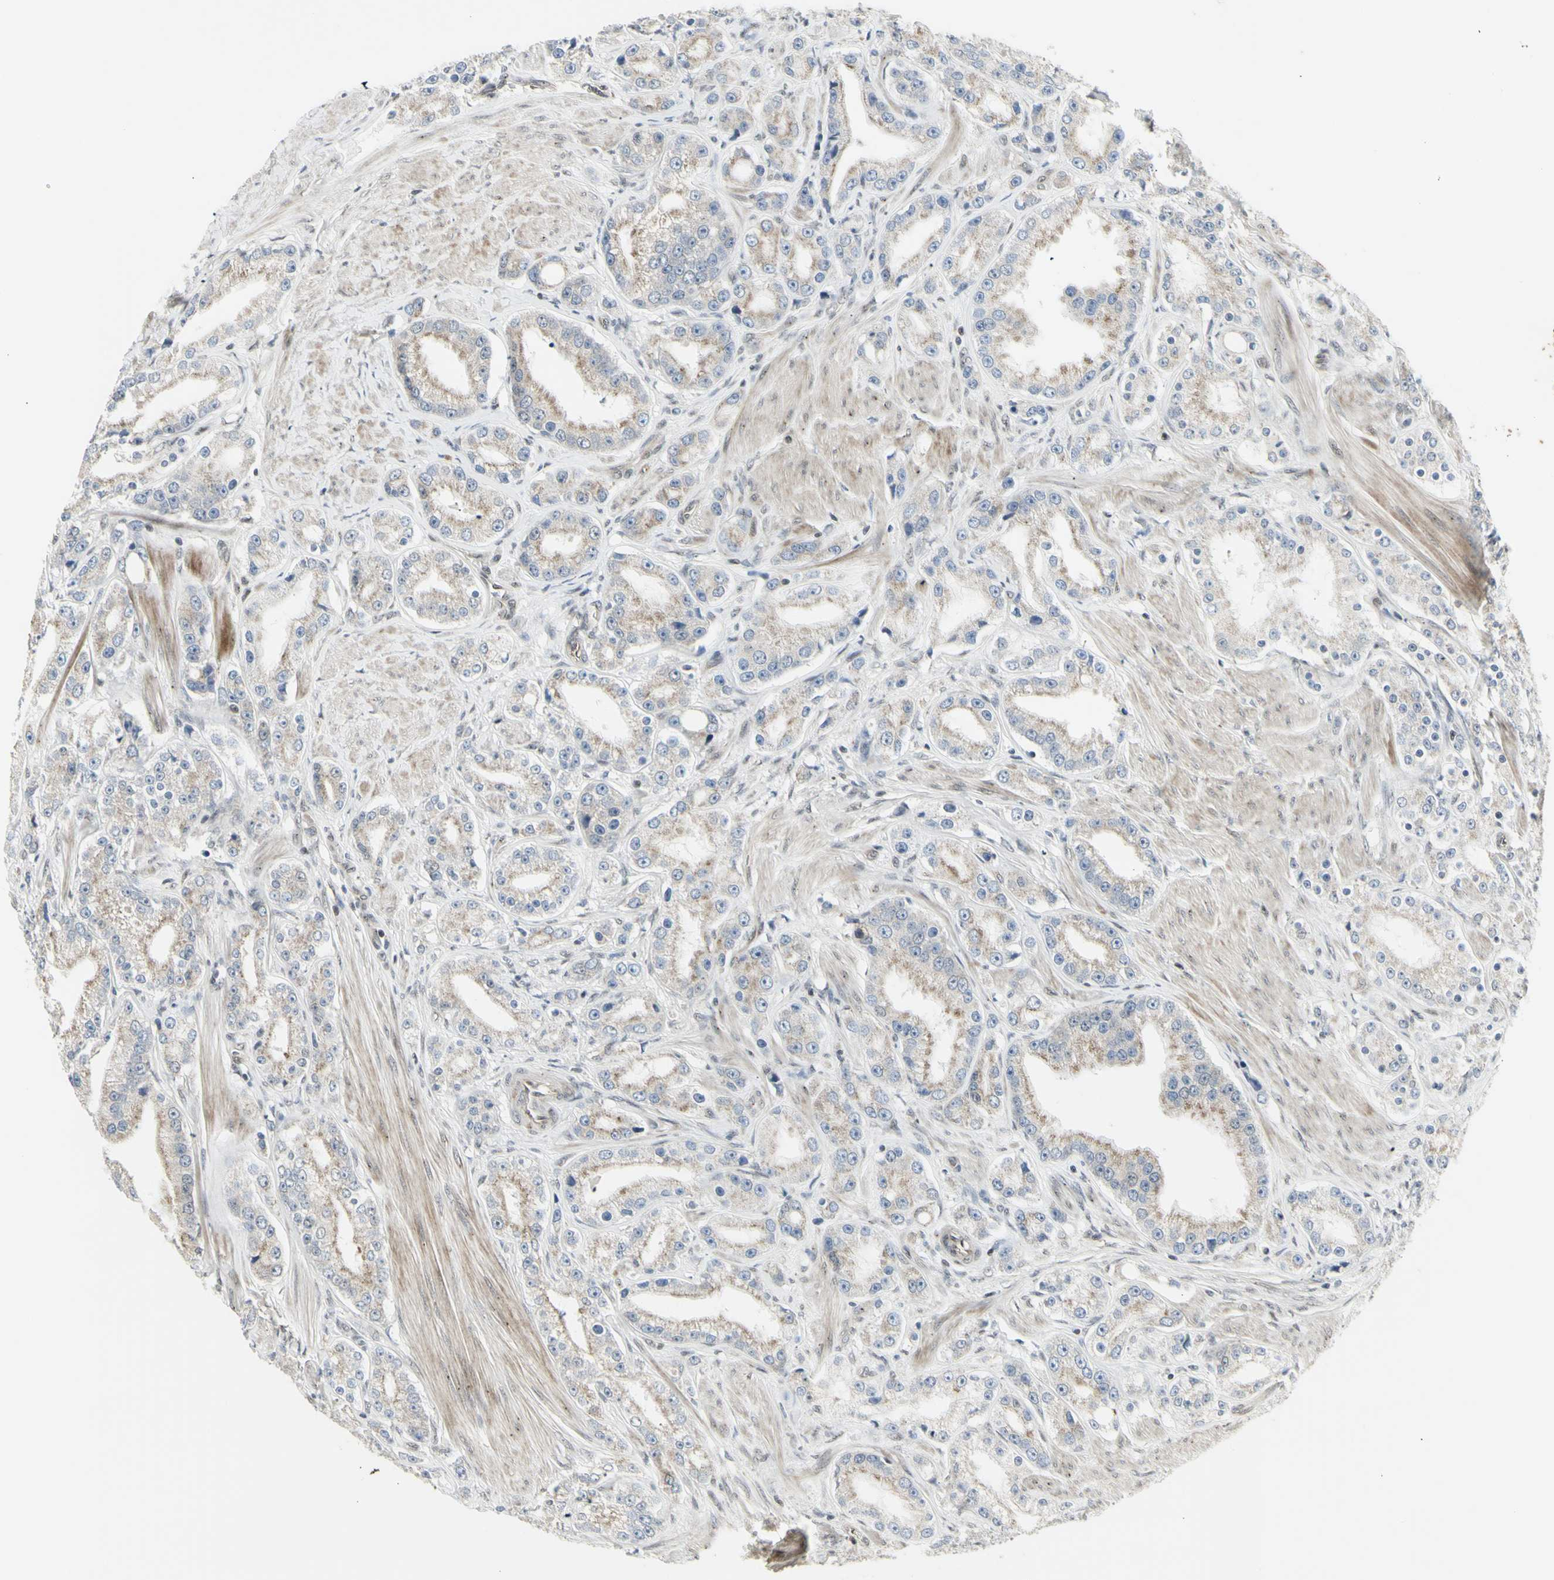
{"staining": {"intensity": "weak", "quantity": "25%-75%", "location": "cytoplasmic/membranous"}, "tissue": "prostate cancer", "cell_type": "Tumor cells", "image_type": "cancer", "snomed": [{"axis": "morphology", "description": "Adenocarcinoma, Low grade"}, {"axis": "topography", "description": "Prostate"}], "caption": "Immunohistochemical staining of low-grade adenocarcinoma (prostate) reveals low levels of weak cytoplasmic/membranous protein staining in about 25%-75% of tumor cells. (DAB (3,3'-diaminobenzidine) IHC, brown staining for protein, blue staining for nuclei).", "gene": "DHRS7B", "patient": {"sex": "male", "age": 63}}